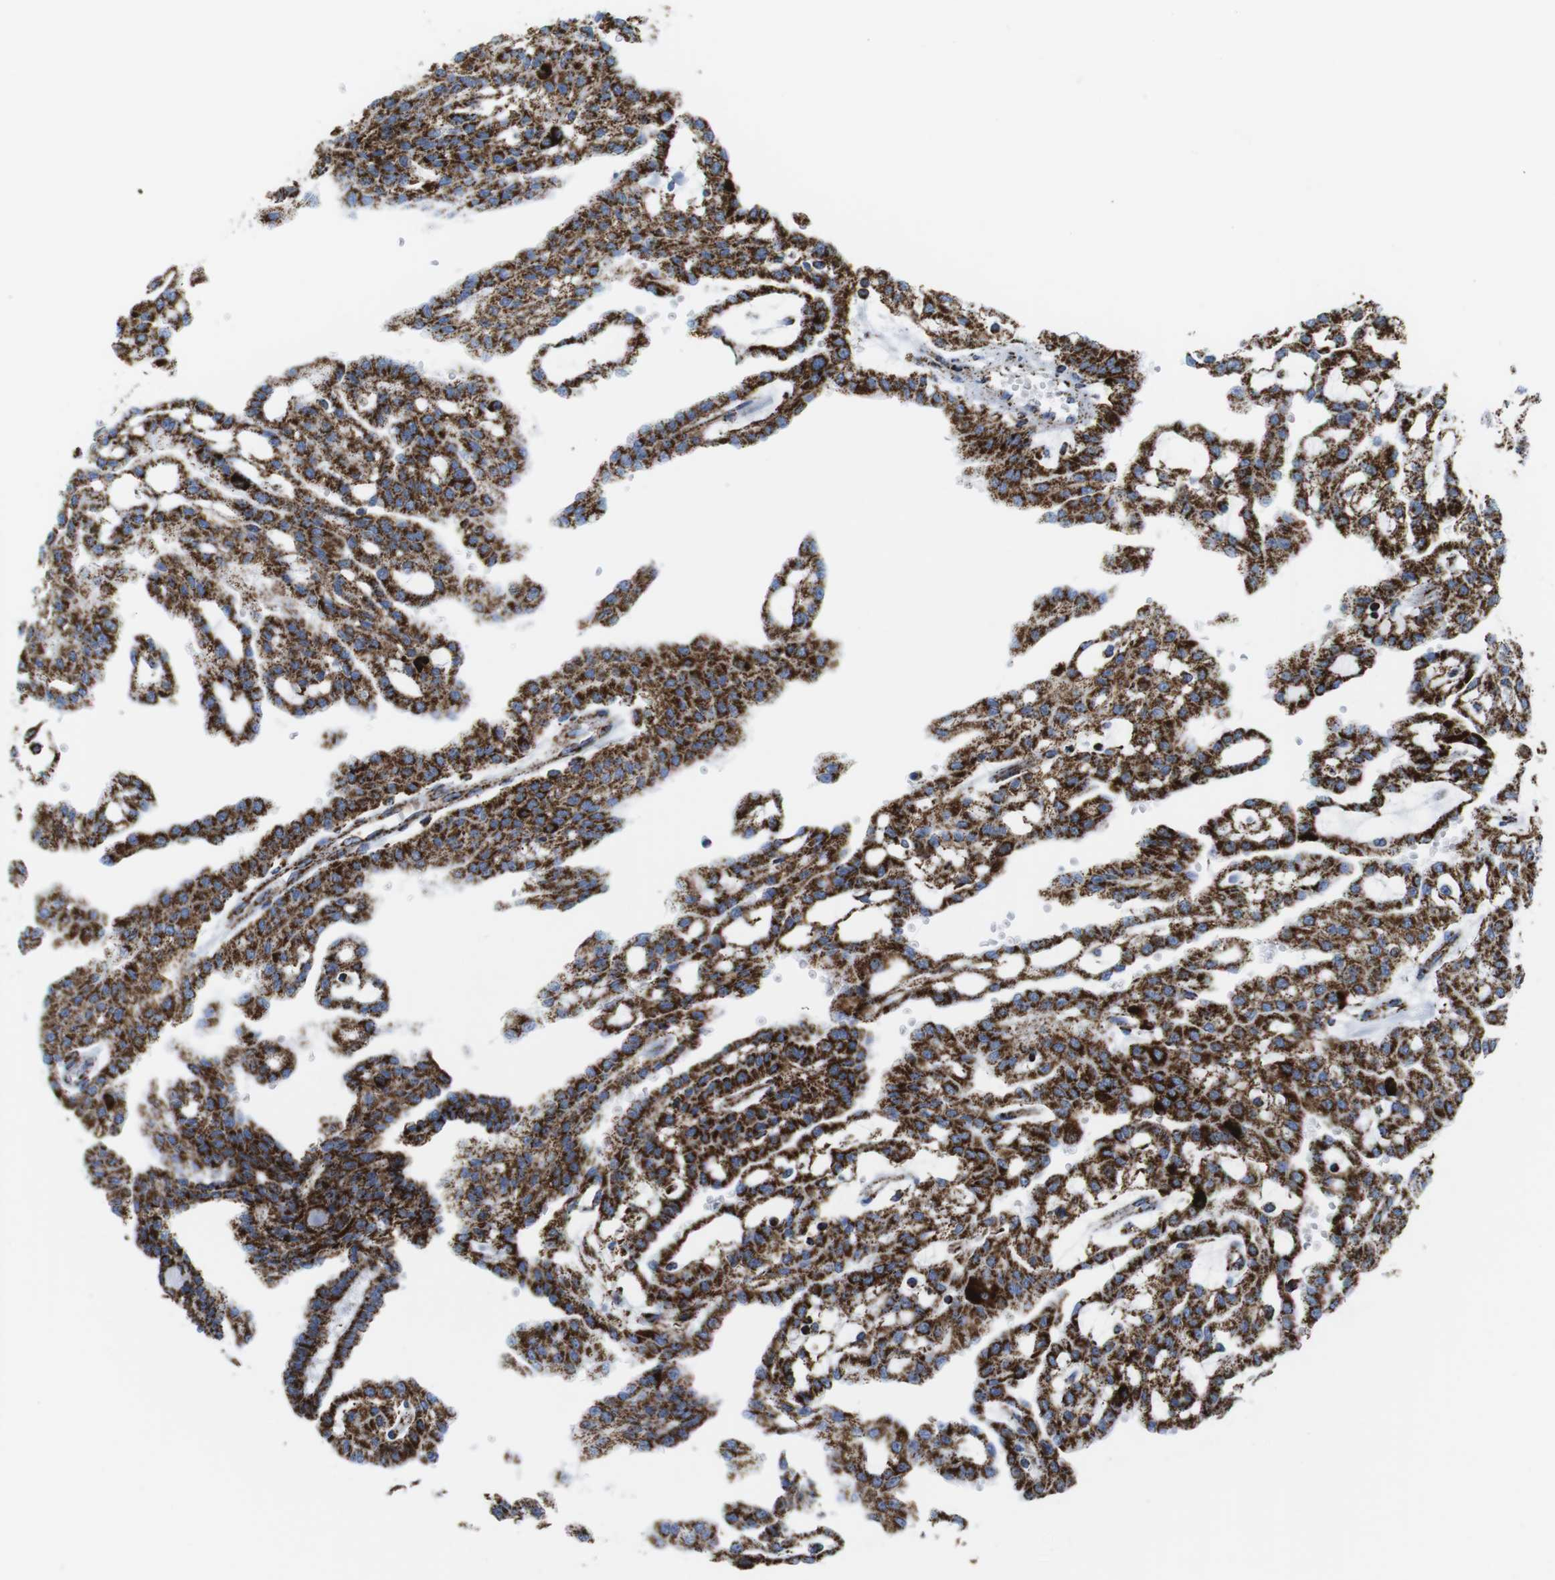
{"staining": {"intensity": "strong", "quantity": ">75%", "location": "cytoplasmic/membranous"}, "tissue": "renal cancer", "cell_type": "Tumor cells", "image_type": "cancer", "snomed": [{"axis": "morphology", "description": "Adenocarcinoma, NOS"}, {"axis": "topography", "description": "Kidney"}], "caption": "A high amount of strong cytoplasmic/membranous staining is appreciated in about >75% of tumor cells in adenocarcinoma (renal) tissue.", "gene": "ATP5PO", "patient": {"sex": "male", "age": 63}}